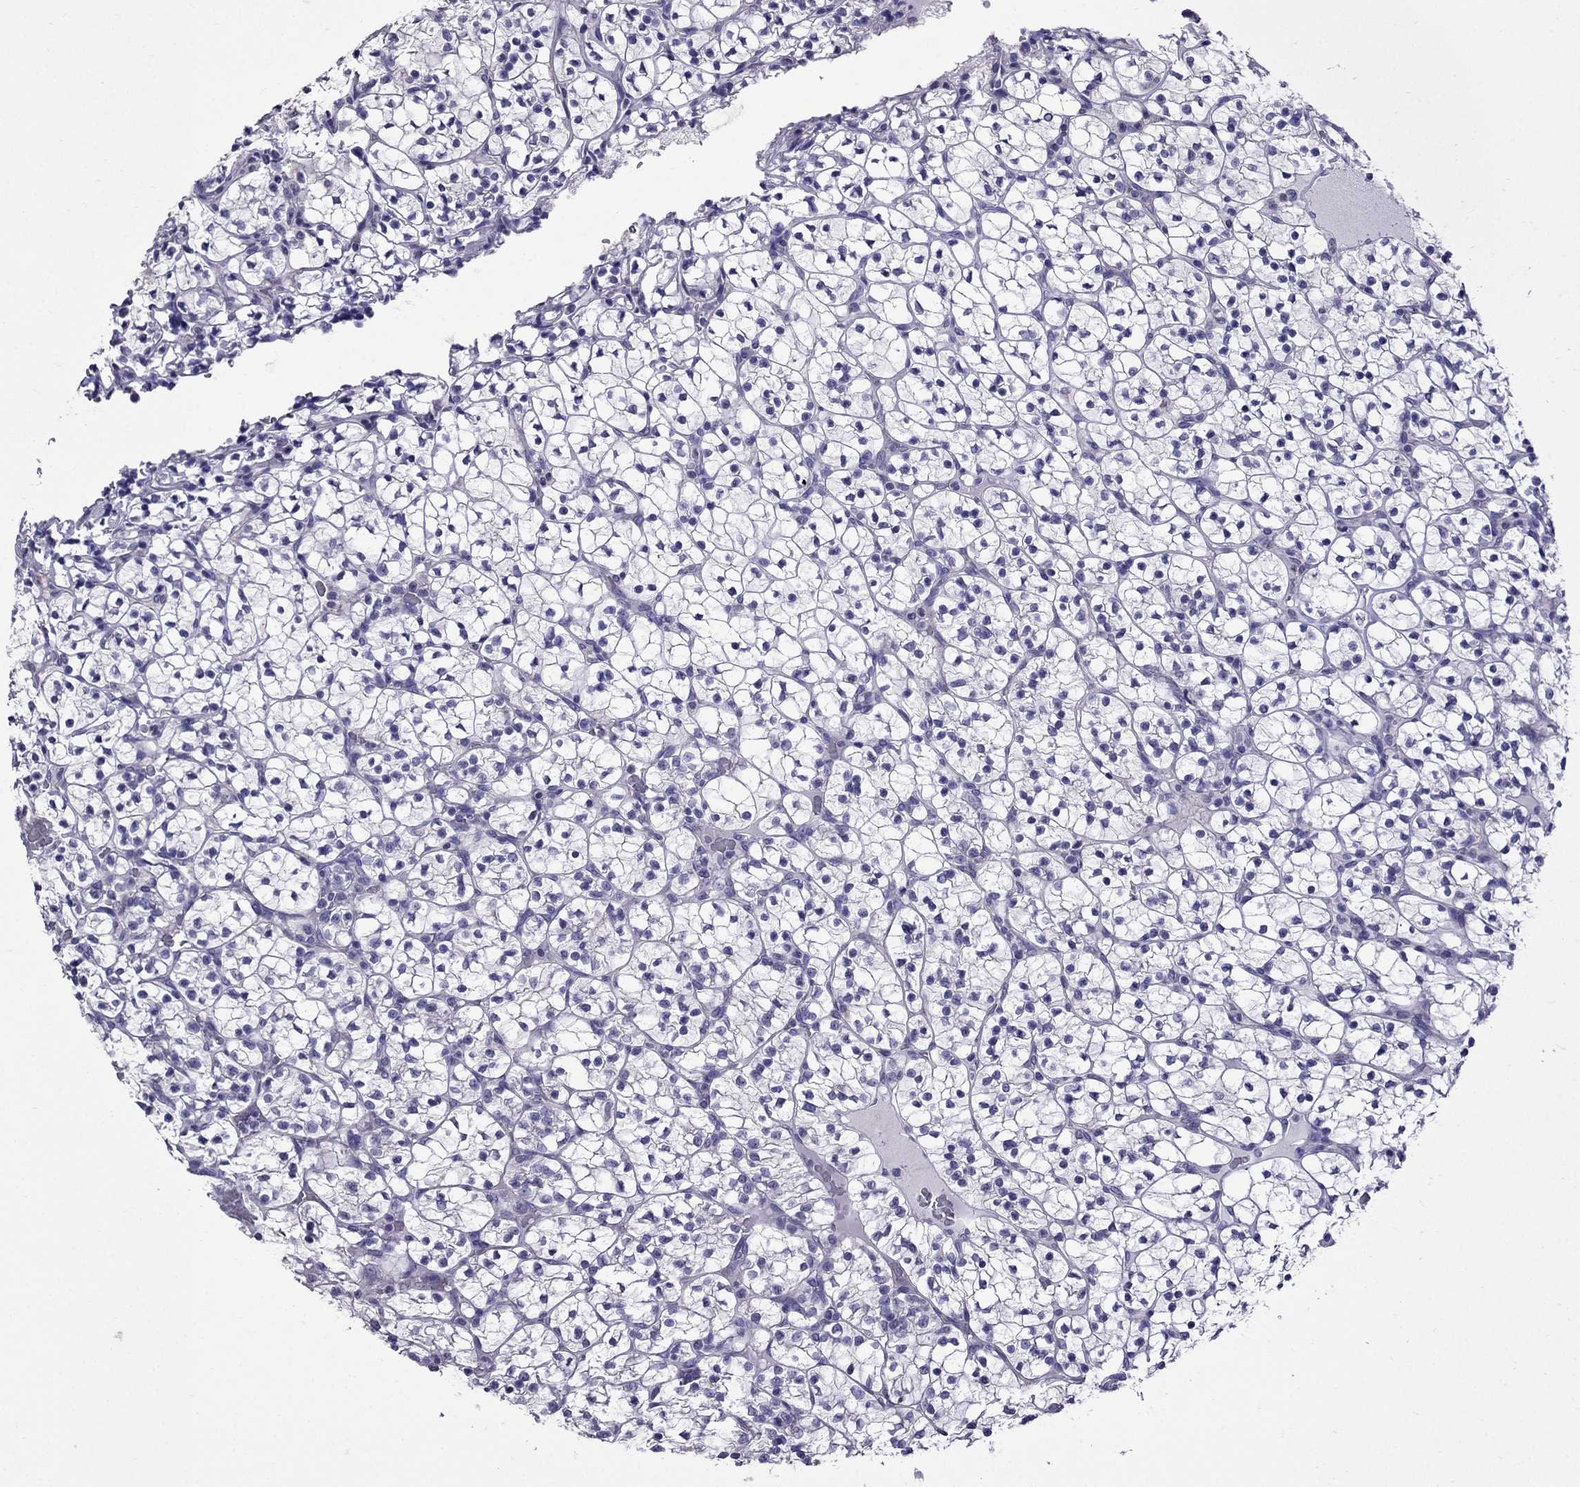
{"staining": {"intensity": "negative", "quantity": "none", "location": "none"}, "tissue": "renal cancer", "cell_type": "Tumor cells", "image_type": "cancer", "snomed": [{"axis": "morphology", "description": "Adenocarcinoma, NOS"}, {"axis": "topography", "description": "Kidney"}], "caption": "Tumor cells are negative for brown protein staining in adenocarcinoma (renal).", "gene": "OXCT2", "patient": {"sex": "female", "age": 89}}